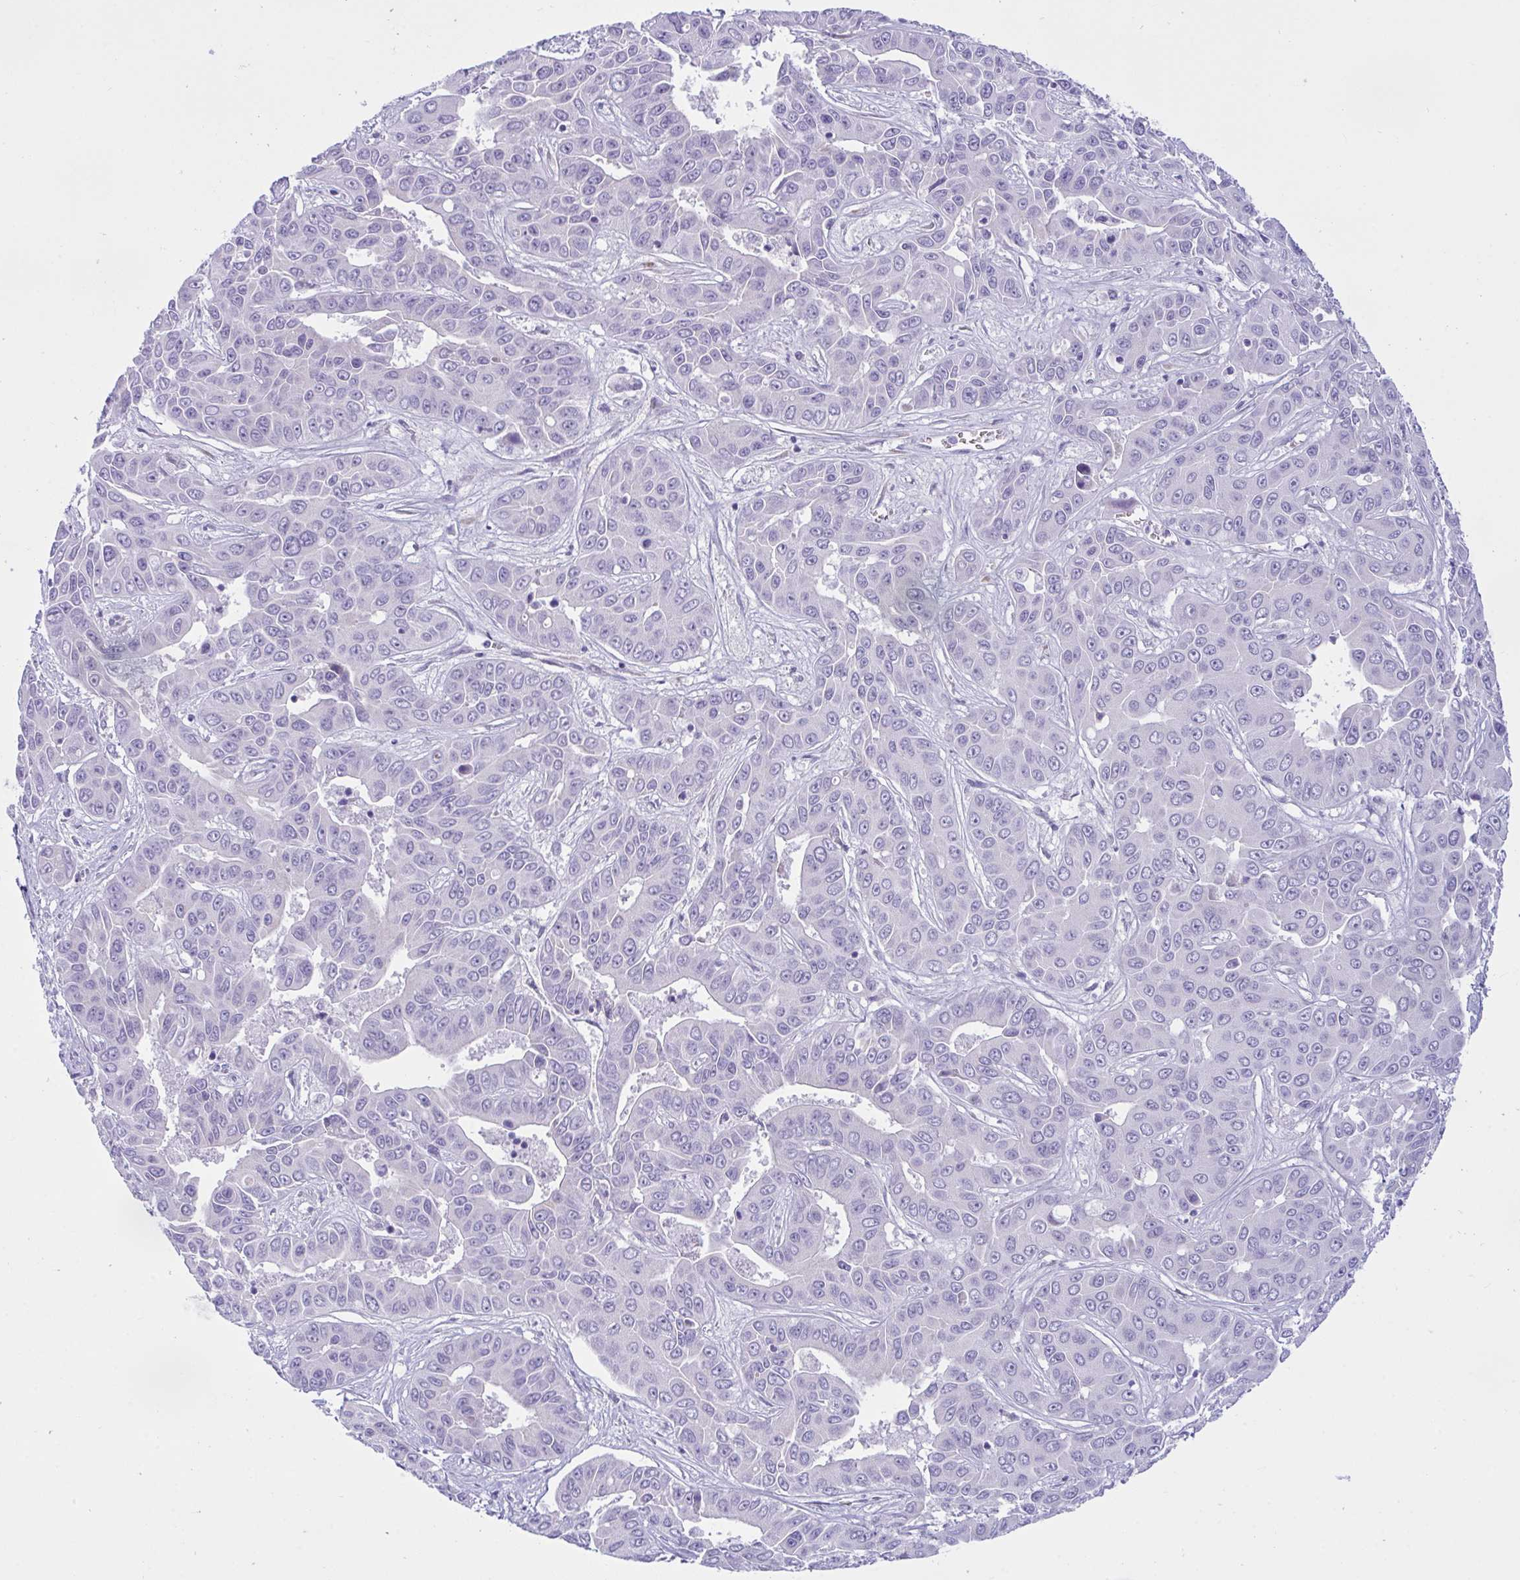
{"staining": {"intensity": "negative", "quantity": "none", "location": "none"}, "tissue": "liver cancer", "cell_type": "Tumor cells", "image_type": "cancer", "snomed": [{"axis": "morphology", "description": "Cholangiocarcinoma"}, {"axis": "topography", "description": "Liver"}], "caption": "Protein analysis of liver cancer displays no significant staining in tumor cells.", "gene": "BBS1", "patient": {"sex": "female", "age": 52}}